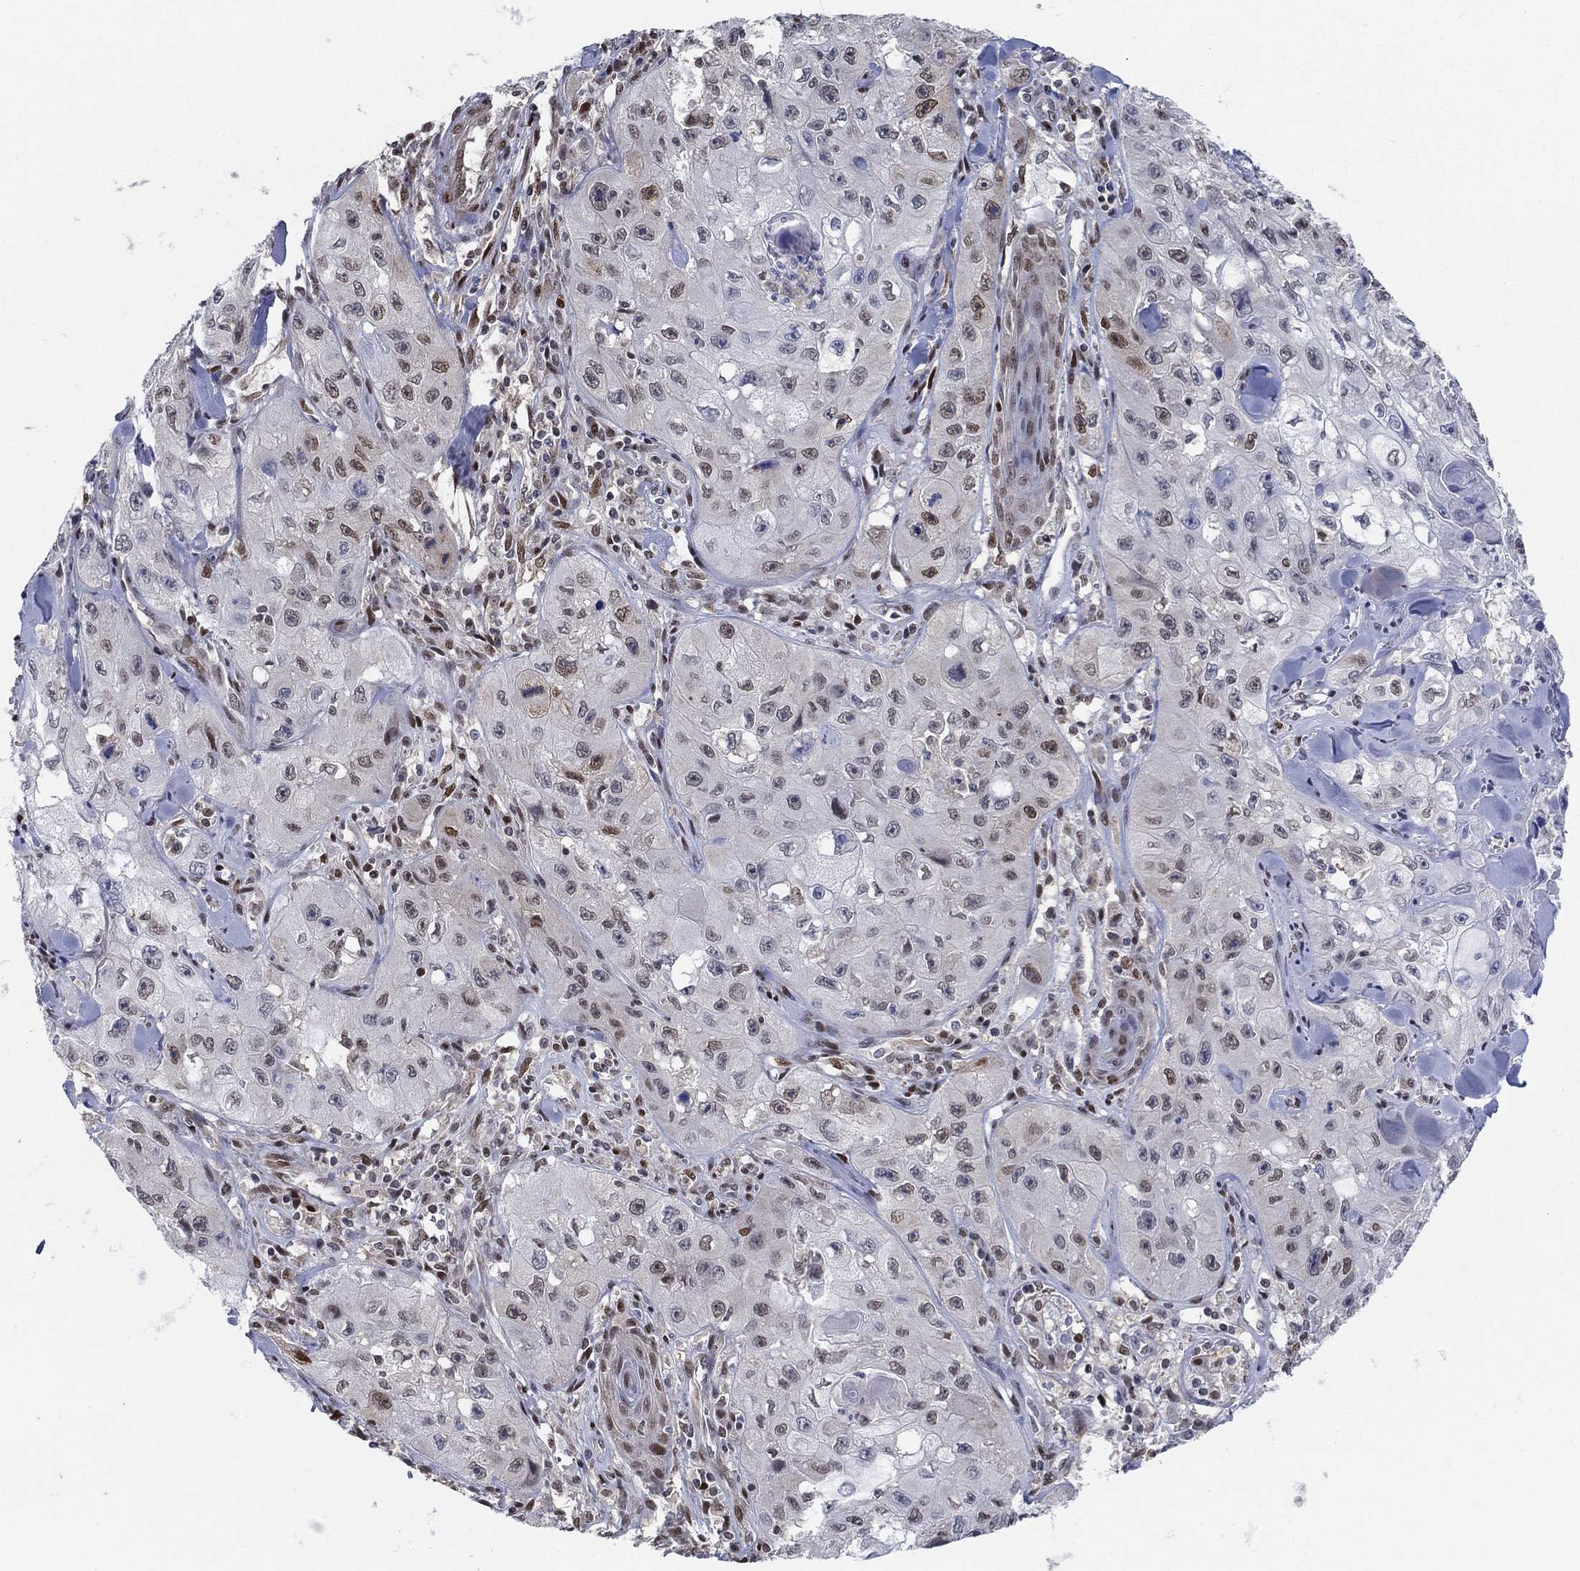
{"staining": {"intensity": "strong", "quantity": "<25%", "location": "nuclear"}, "tissue": "skin cancer", "cell_type": "Tumor cells", "image_type": "cancer", "snomed": [{"axis": "morphology", "description": "Squamous cell carcinoma, NOS"}, {"axis": "topography", "description": "Skin"}, {"axis": "topography", "description": "Subcutis"}], "caption": "IHC of skin cancer (squamous cell carcinoma) reveals medium levels of strong nuclear staining in about <25% of tumor cells. (DAB IHC with brightfield microscopy, high magnification).", "gene": "CENPE", "patient": {"sex": "male", "age": 73}}